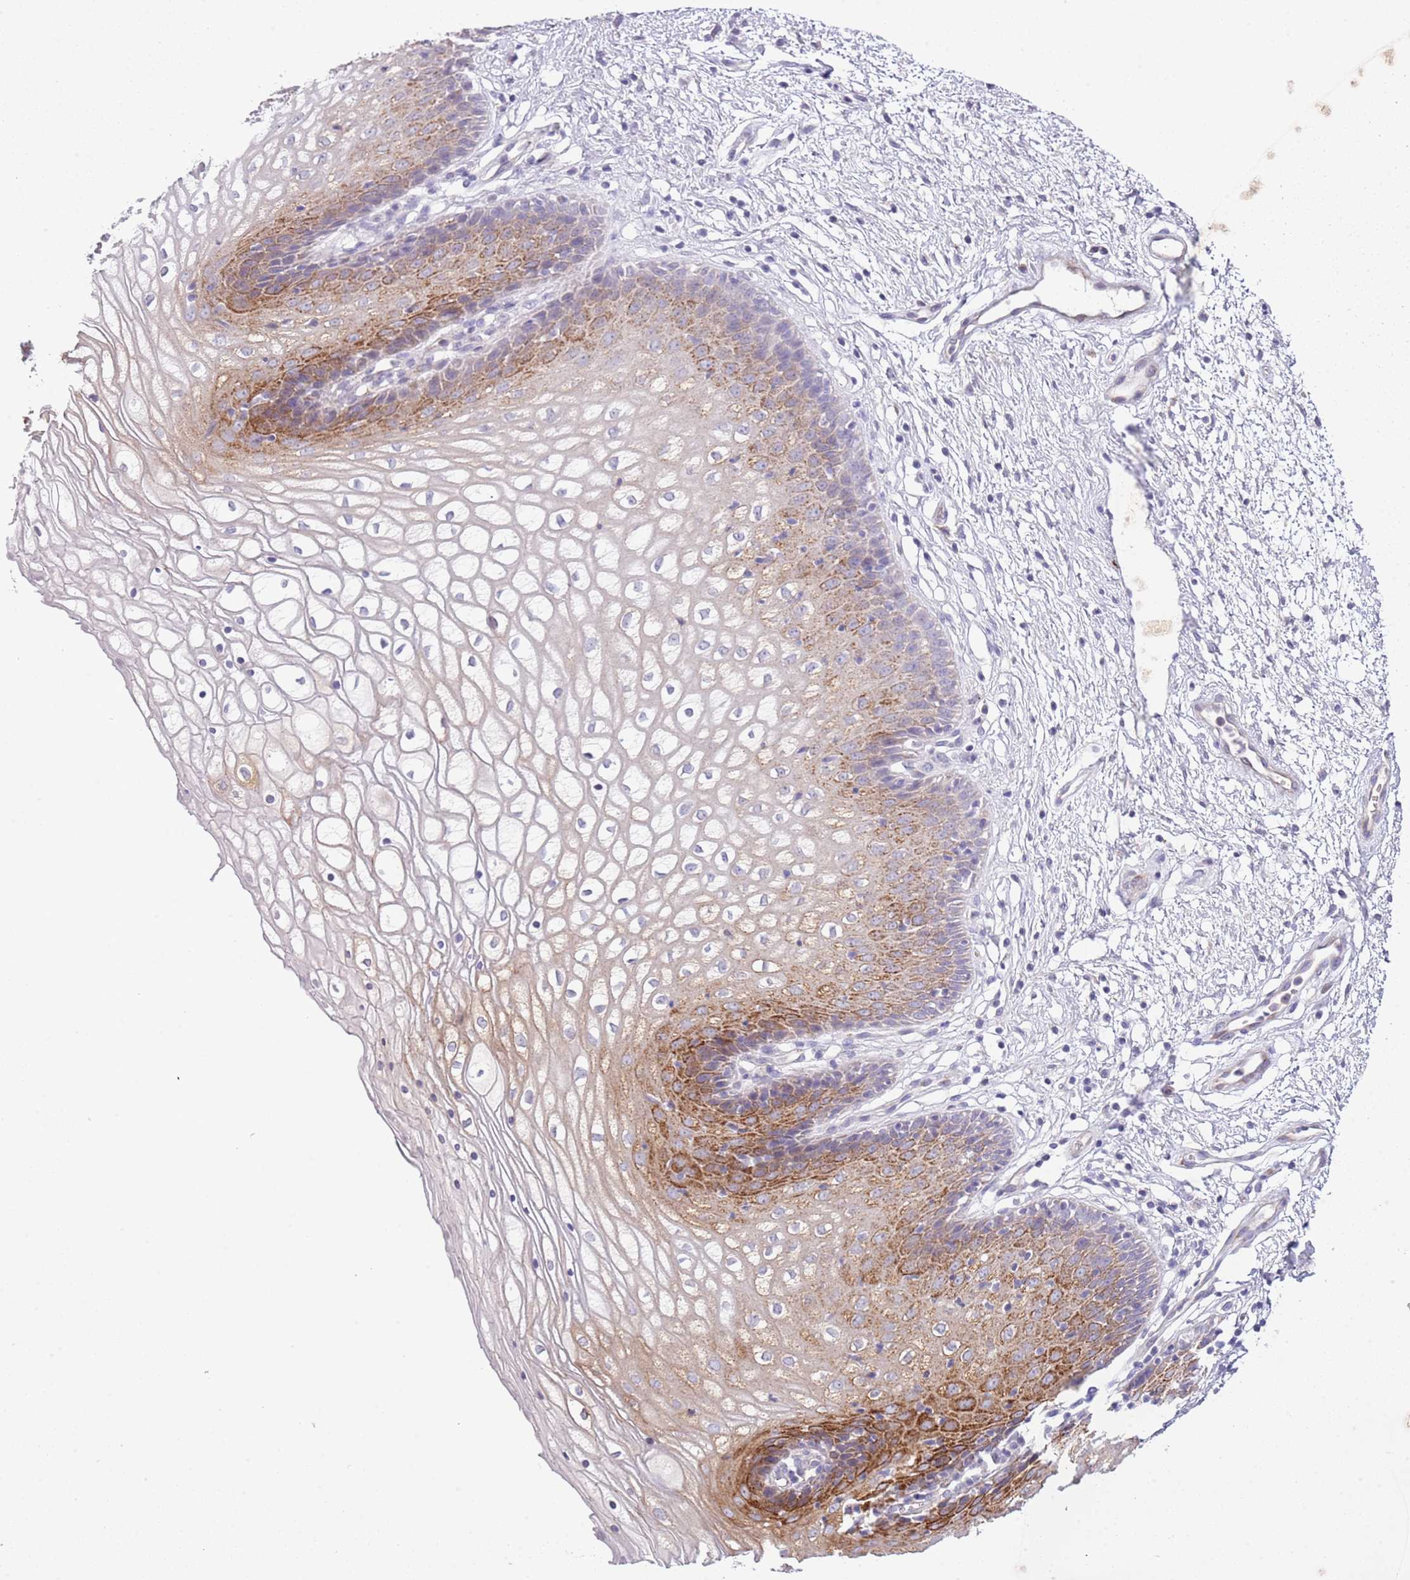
{"staining": {"intensity": "strong", "quantity": "<25%", "location": "cytoplasmic/membranous"}, "tissue": "vagina", "cell_type": "Squamous epithelial cells", "image_type": "normal", "snomed": [{"axis": "morphology", "description": "Normal tissue, NOS"}, {"axis": "topography", "description": "Vagina"}], "caption": "Vagina stained with immunohistochemistry (IHC) demonstrates strong cytoplasmic/membranous staining in approximately <25% of squamous epithelial cells. (DAB (3,3'-diaminobenzidine) IHC, brown staining for protein, blue staining for nuclei).", "gene": "ABHD17A", "patient": {"sex": "female", "age": 34}}